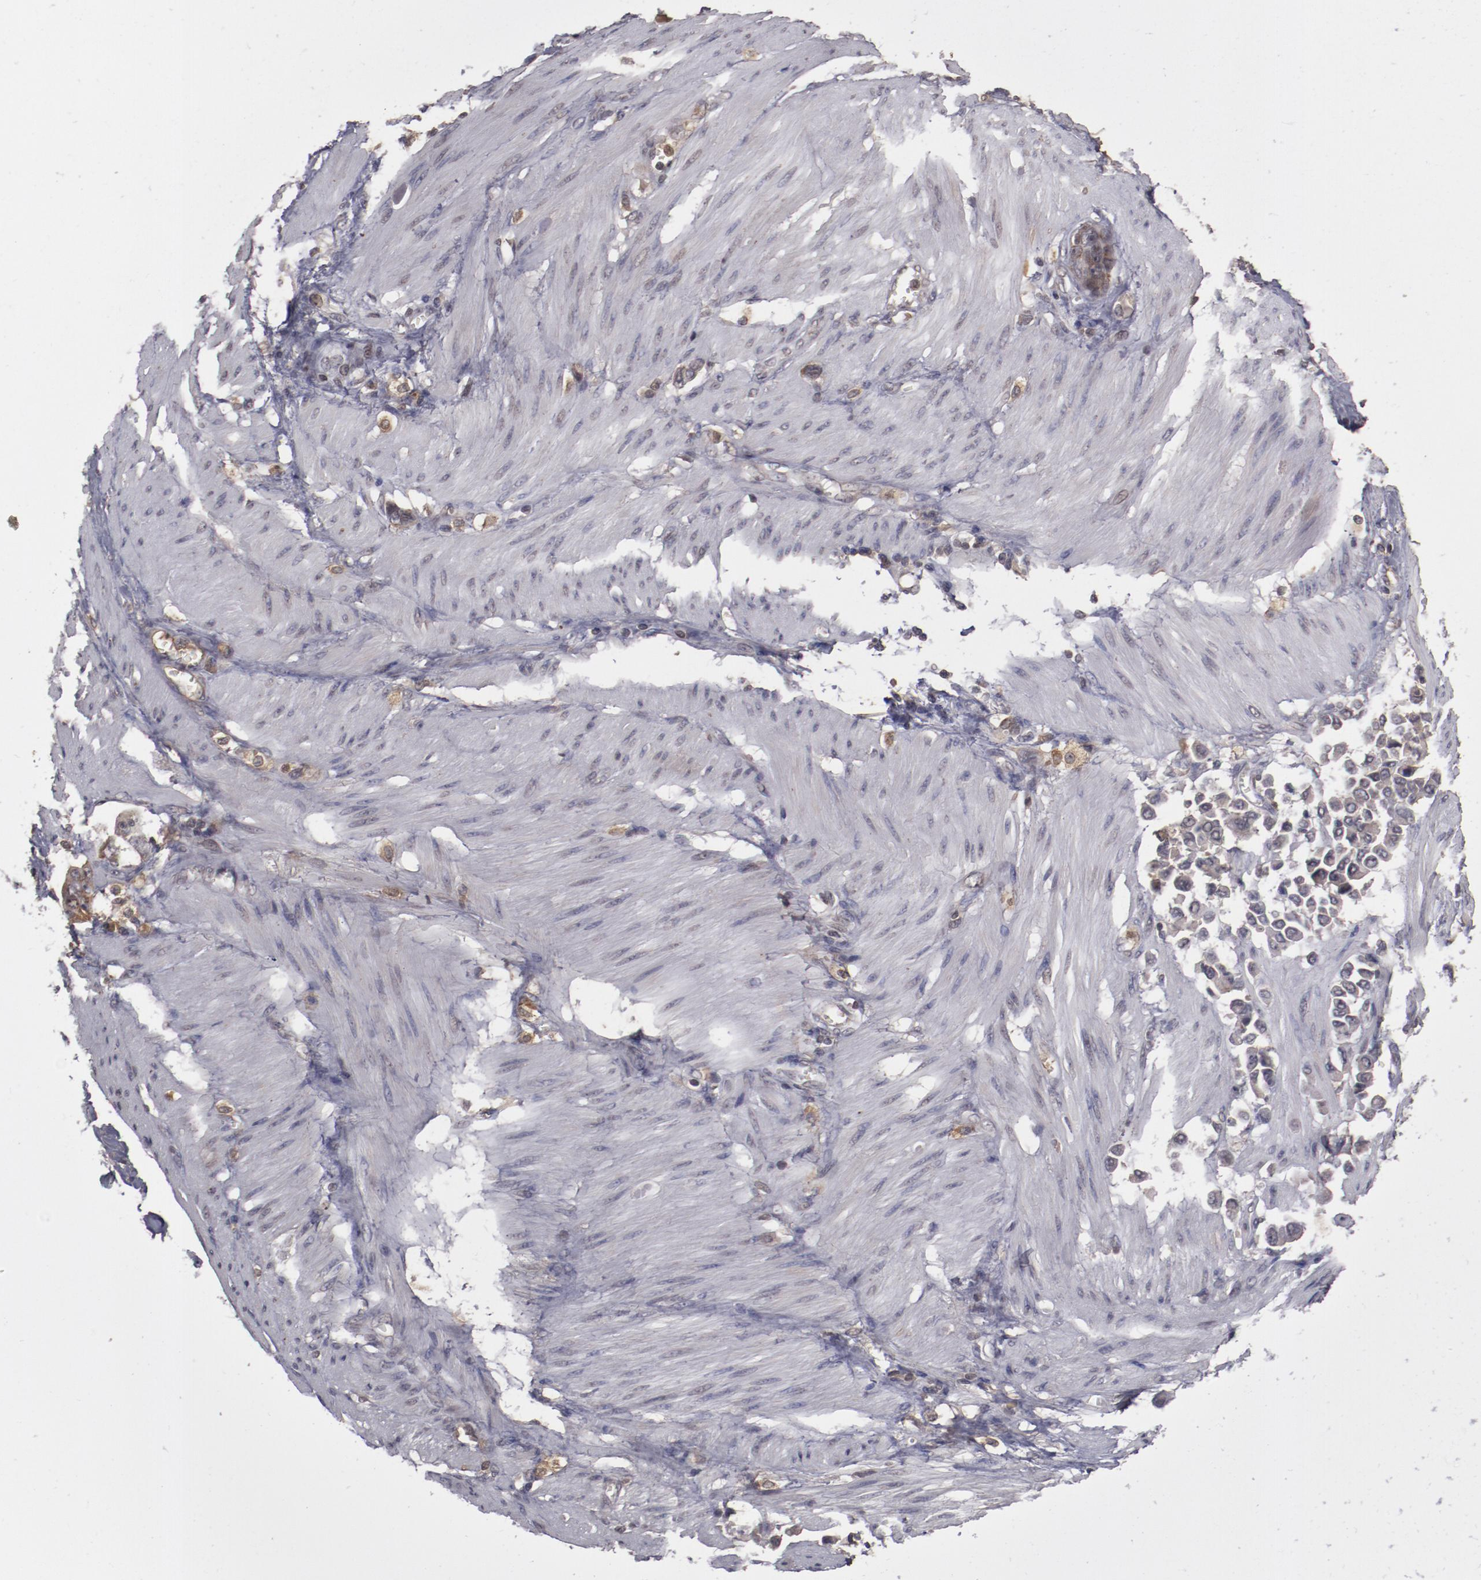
{"staining": {"intensity": "moderate", "quantity": ">75%", "location": "cytoplasmic/membranous"}, "tissue": "stomach cancer", "cell_type": "Tumor cells", "image_type": "cancer", "snomed": [{"axis": "morphology", "description": "Adenocarcinoma, NOS"}, {"axis": "topography", "description": "Stomach"}], "caption": "Protein analysis of adenocarcinoma (stomach) tissue displays moderate cytoplasmic/membranous positivity in about >75% of tumor cells. (DAB = brown stain, brightfield microscopy at high magnification).", "gene": "CP", "patient": {"sex": "male", "age": 78}}